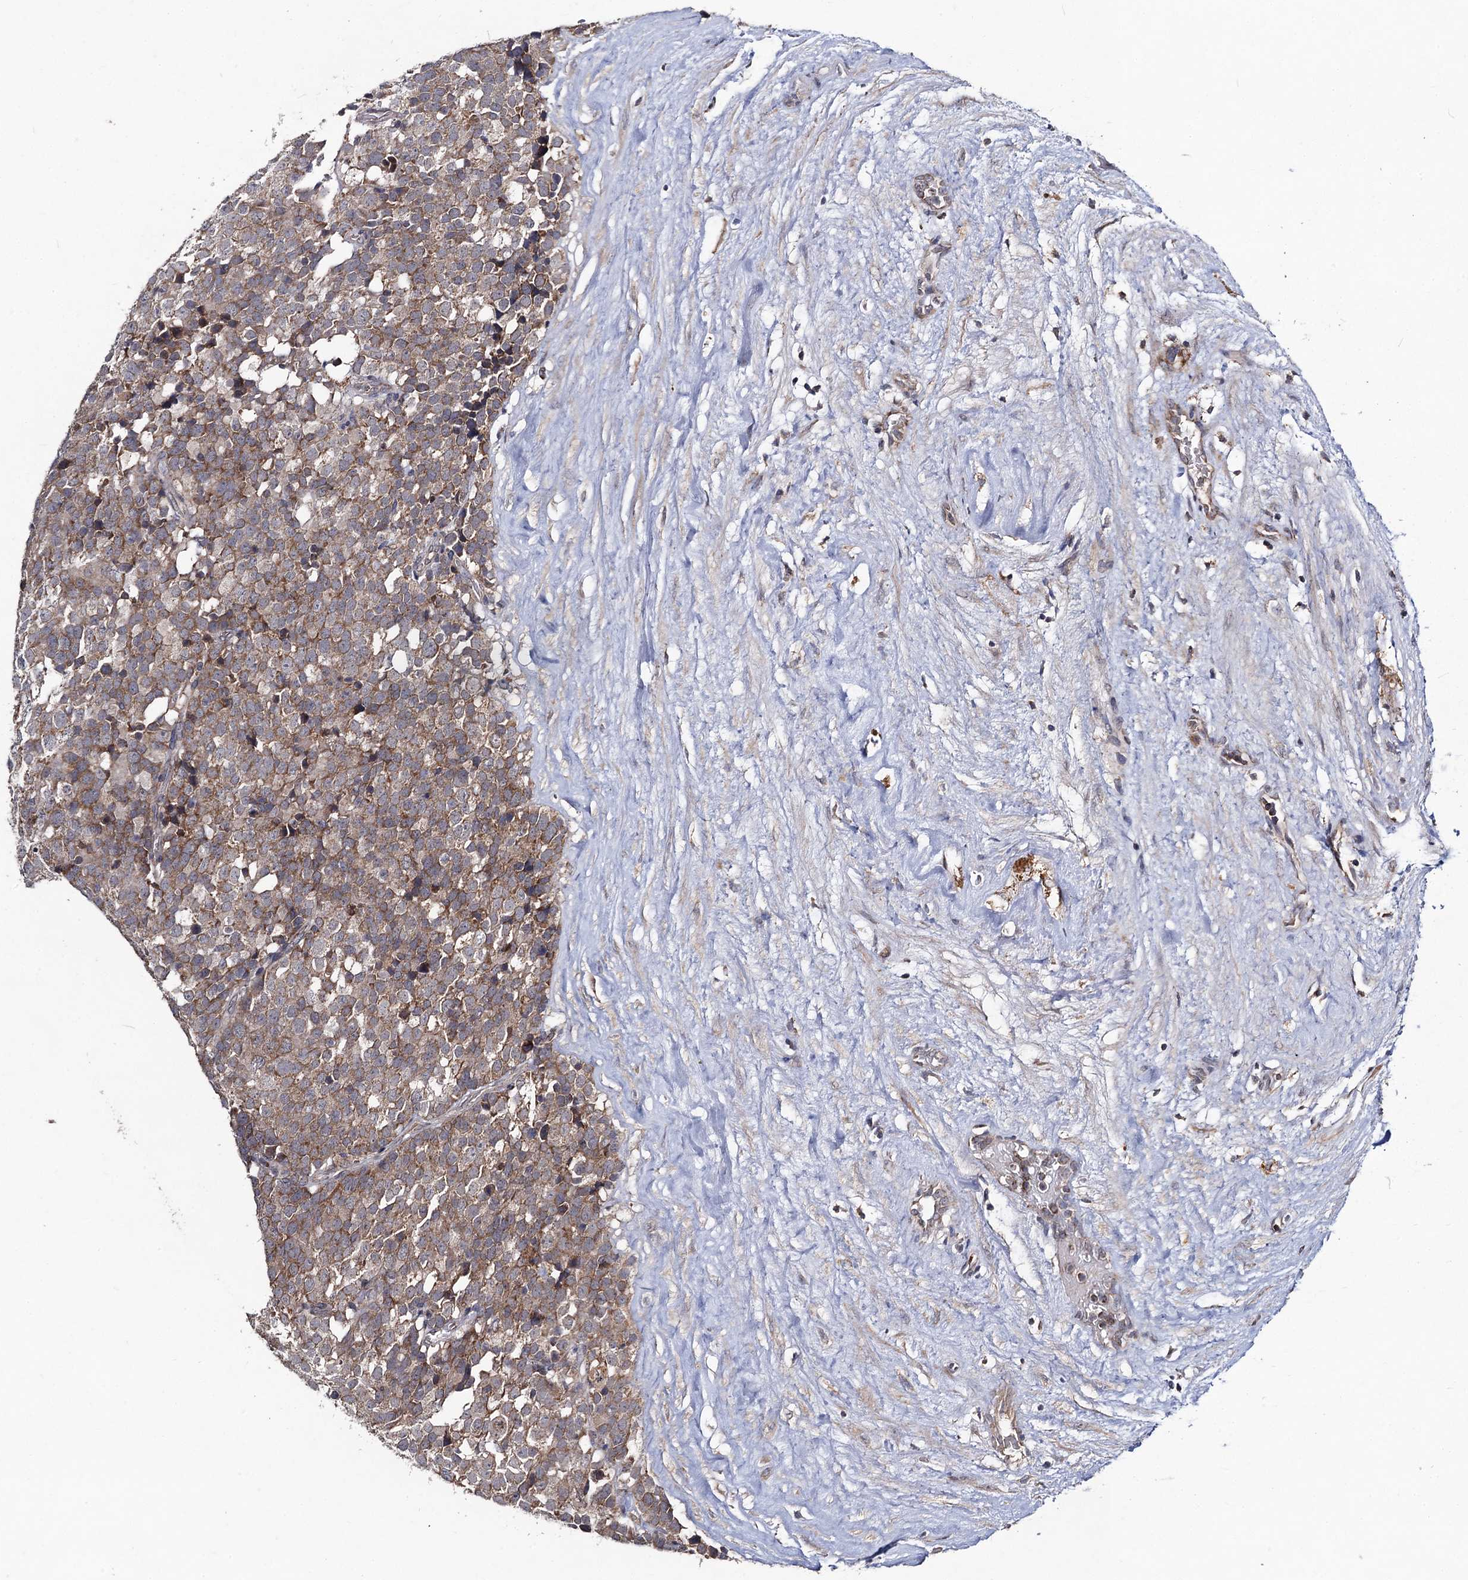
{"staining": {"intensity": "moderate", "quantity": ">75%", "location": "cytoplasmic/membranous"}, "tissue": "testis cancer", "cell_type": "Tumor cells", "image_type": "cancer", "snomed": [{"axis": "morphology", "description": "Seminoma, NOS"}, {"axis": "topography", "description": "Testis"}], "caption": "Testis cancer stained with a protein marker shows moderate staining in tumor cells.", "gene": "VPS37D", "patient": {"sex": "male", "age": 71}}